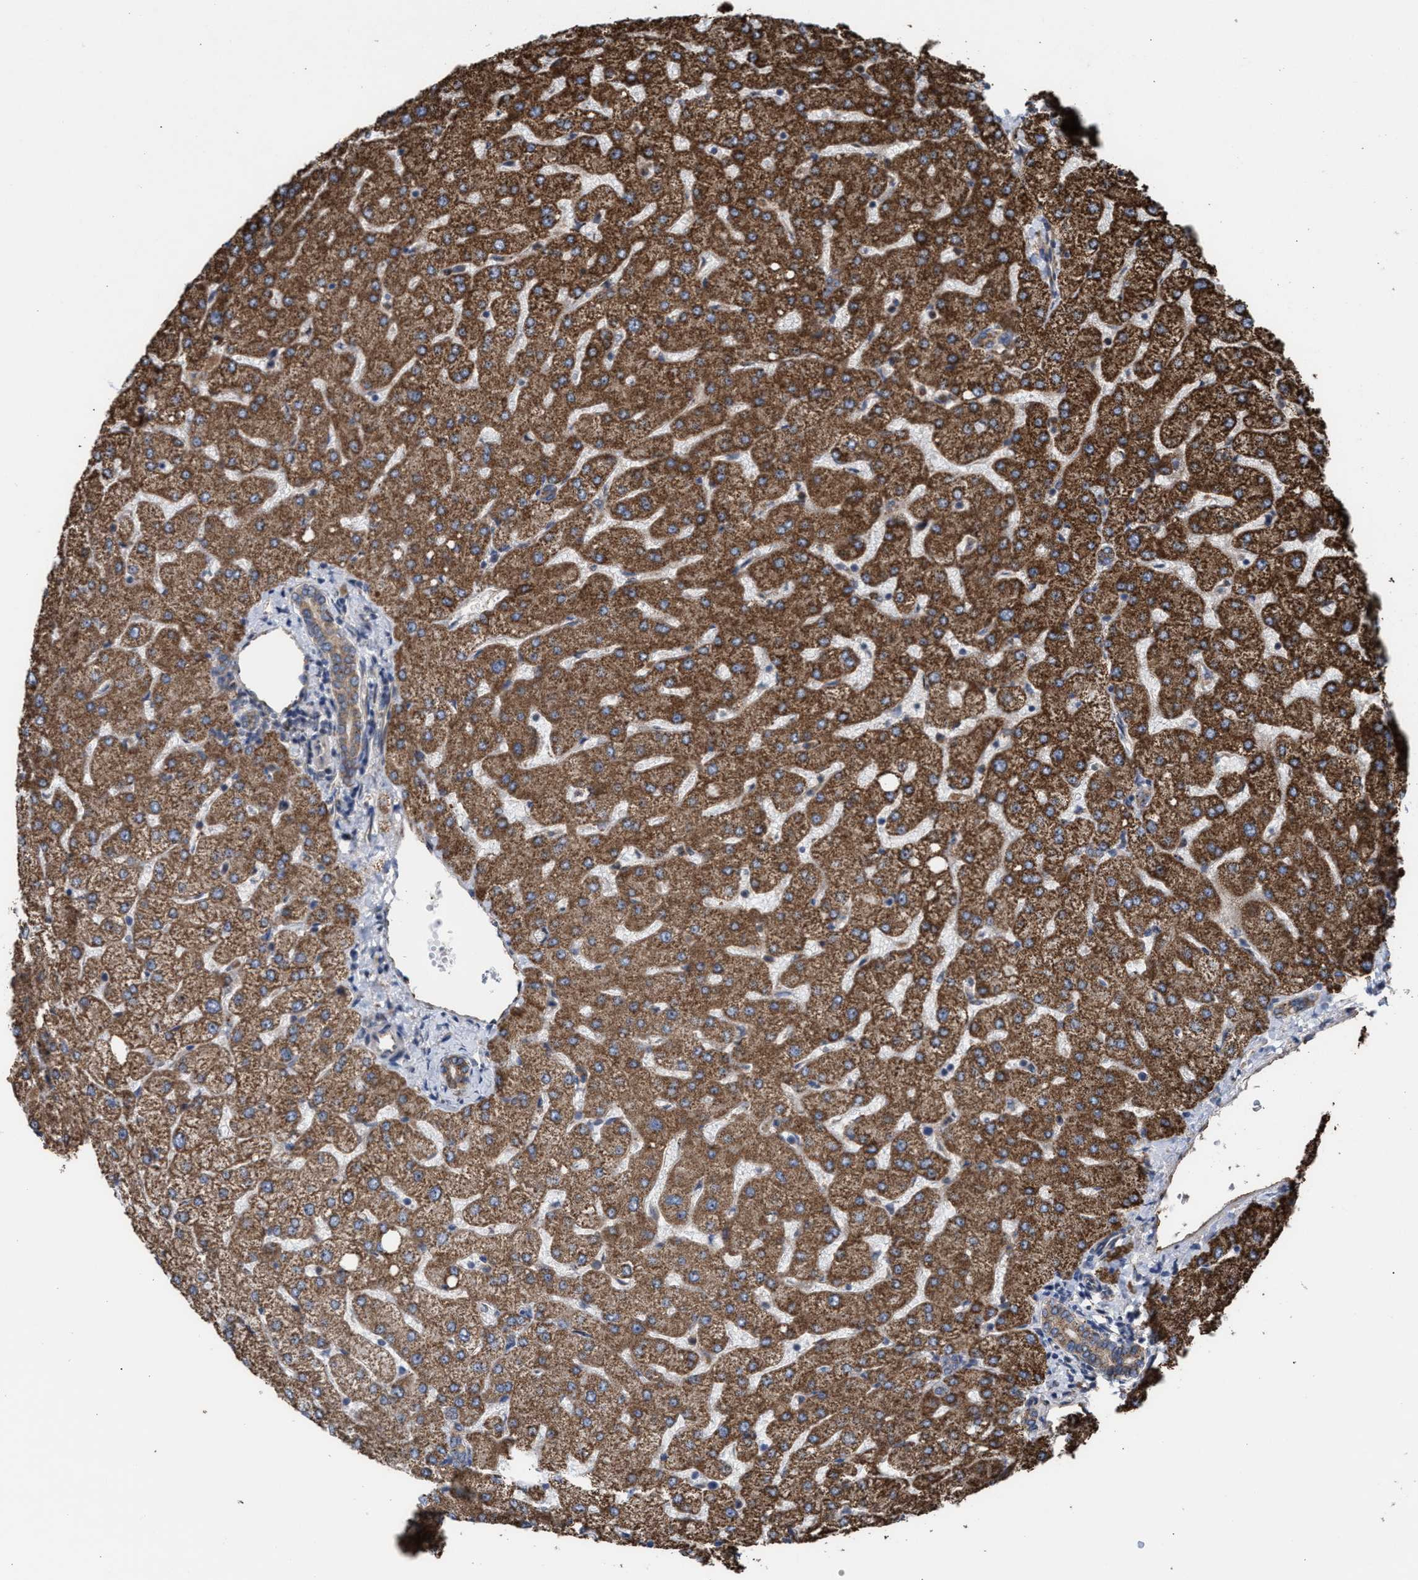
{"staining": {"intensity": "moderate", "quantity": ">75%", "location": "cytoplasmic/membranous"}, "tissue": "liver", "cell_type": "Cholangiocytes", "image_type": "normal", "snomed": [{"axis": "morphology", "description": "Normal tissue, NOS"}, {"axis": "topography", "description": "Liver"}], "caption": "Moderate cytoplasmic/membranous staining for a protein is seen in approximately >75% of cholangiocytes of unremarkable liver using immunohistochemistry (IHC).", "gene": "EXOSC2", "patient": {"sex": "female", "age": 54}}